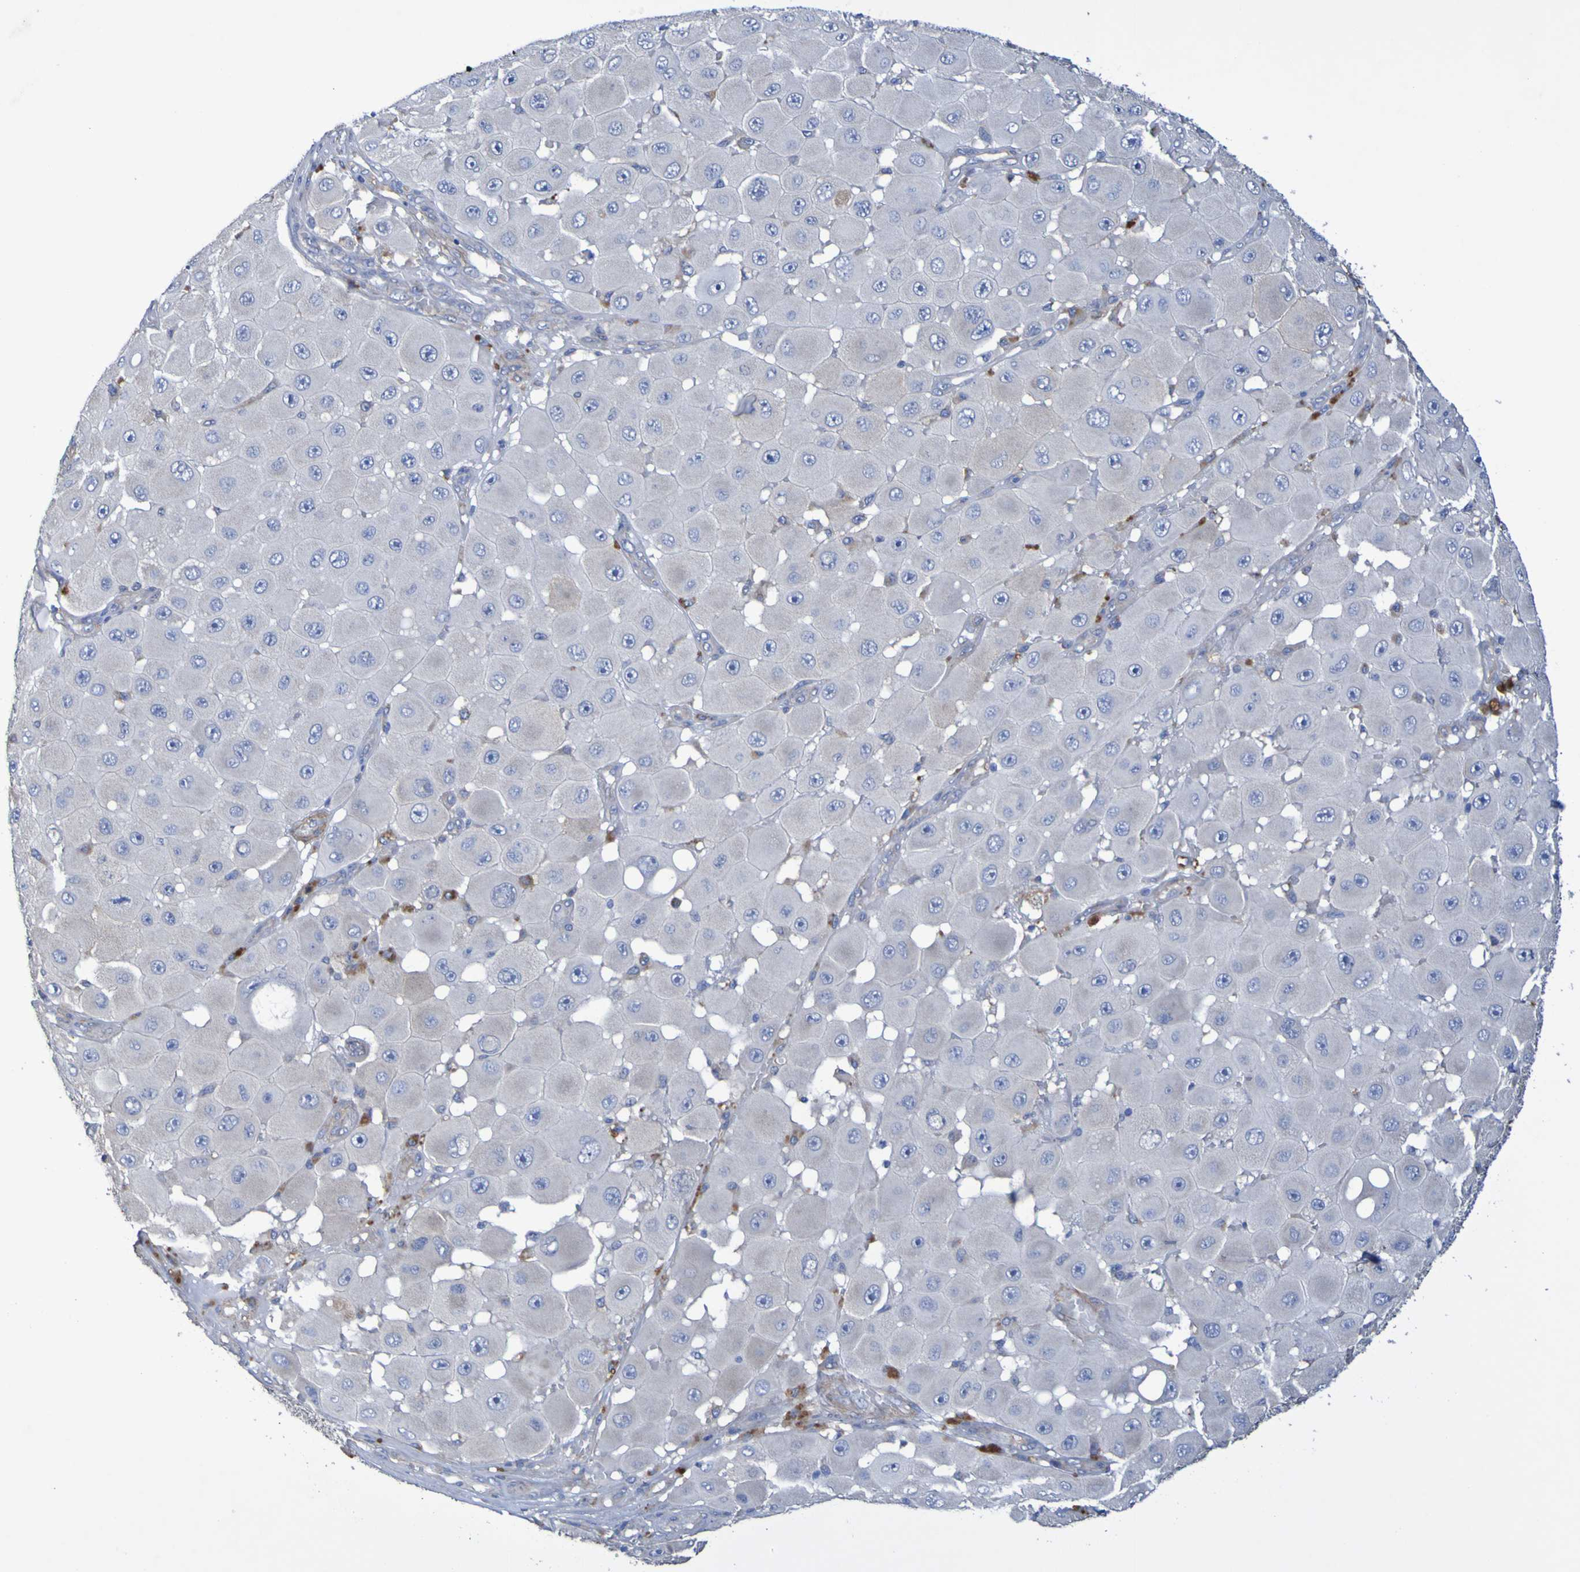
{"staining": {"intensity": "negative", "quantity": "none", "location": "none"}, "tissue": "melanoma", "cell_type": "Tumor cells", "image_type": "cancer", "snomed": [{"axis": "morphology", "description": "Malignant melanoma, NOS"}, {"axis": "topography", "description": "Skin"}], "caption": "This is an IHC photomicrograph of human melanoma. There is no expression in tumor cells.", "gene": "SRPRB", "patient": {"sex": "female", "age": 81}}